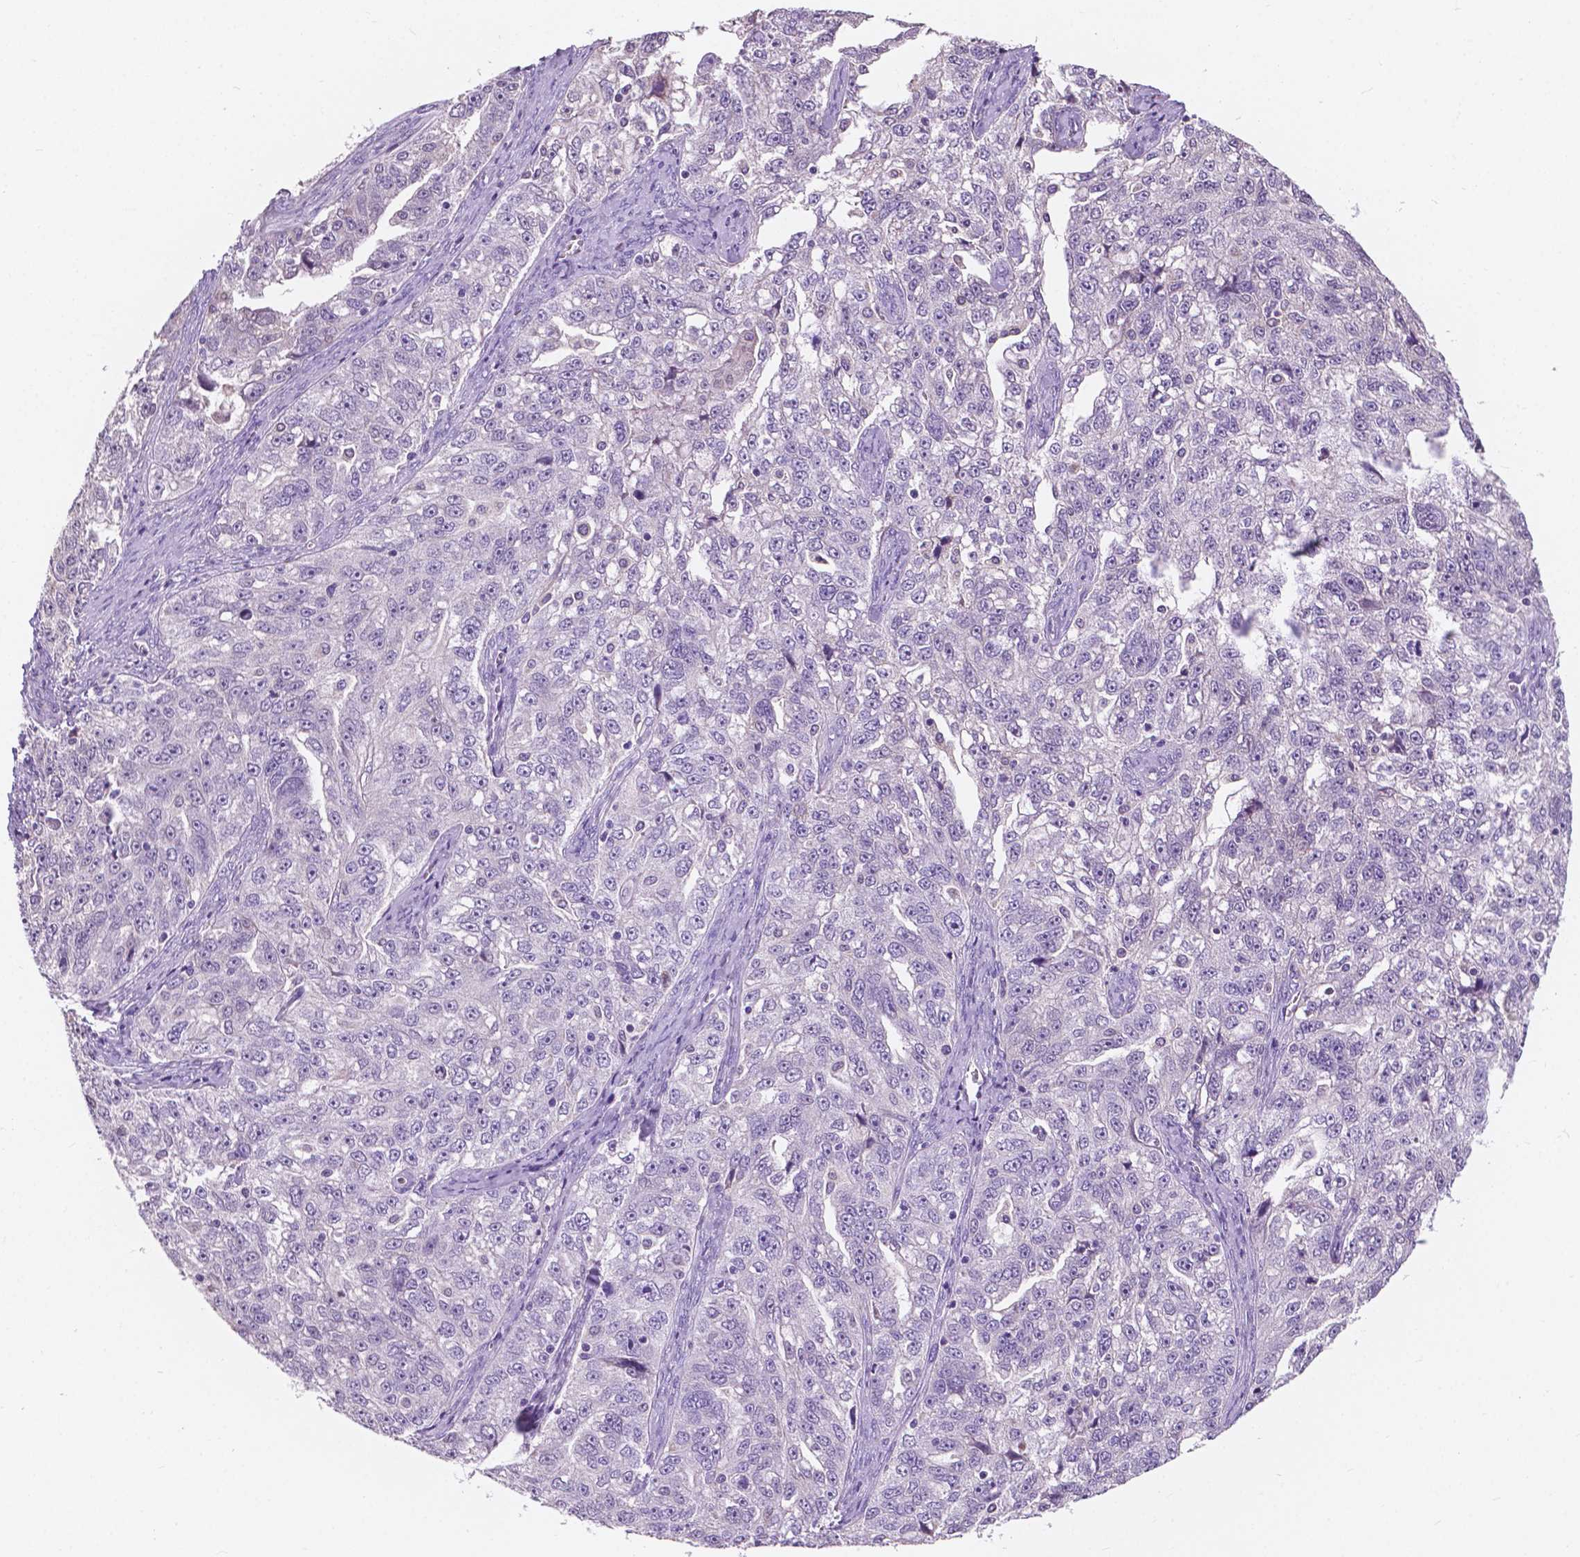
{"staining": {"intensity": "negative", "quantity": "none", "location": "none"}, "tissue": "ovarian cancer", "cell_type": "Tumor cells", "image_type": "cancer", "snomed": [{"axis": "morphology", "description": "Cystadenocarcinoma, serous, NOS"}, {"axis": "topography", "description": "Ovary"}], "caption": "The IHC histopathology image has no significant expression in tumor cells of ovarian serous cystadenocarcinoma tissue.", "gene": "IREB2", "patient": {"sex": "female", "age": 51}}